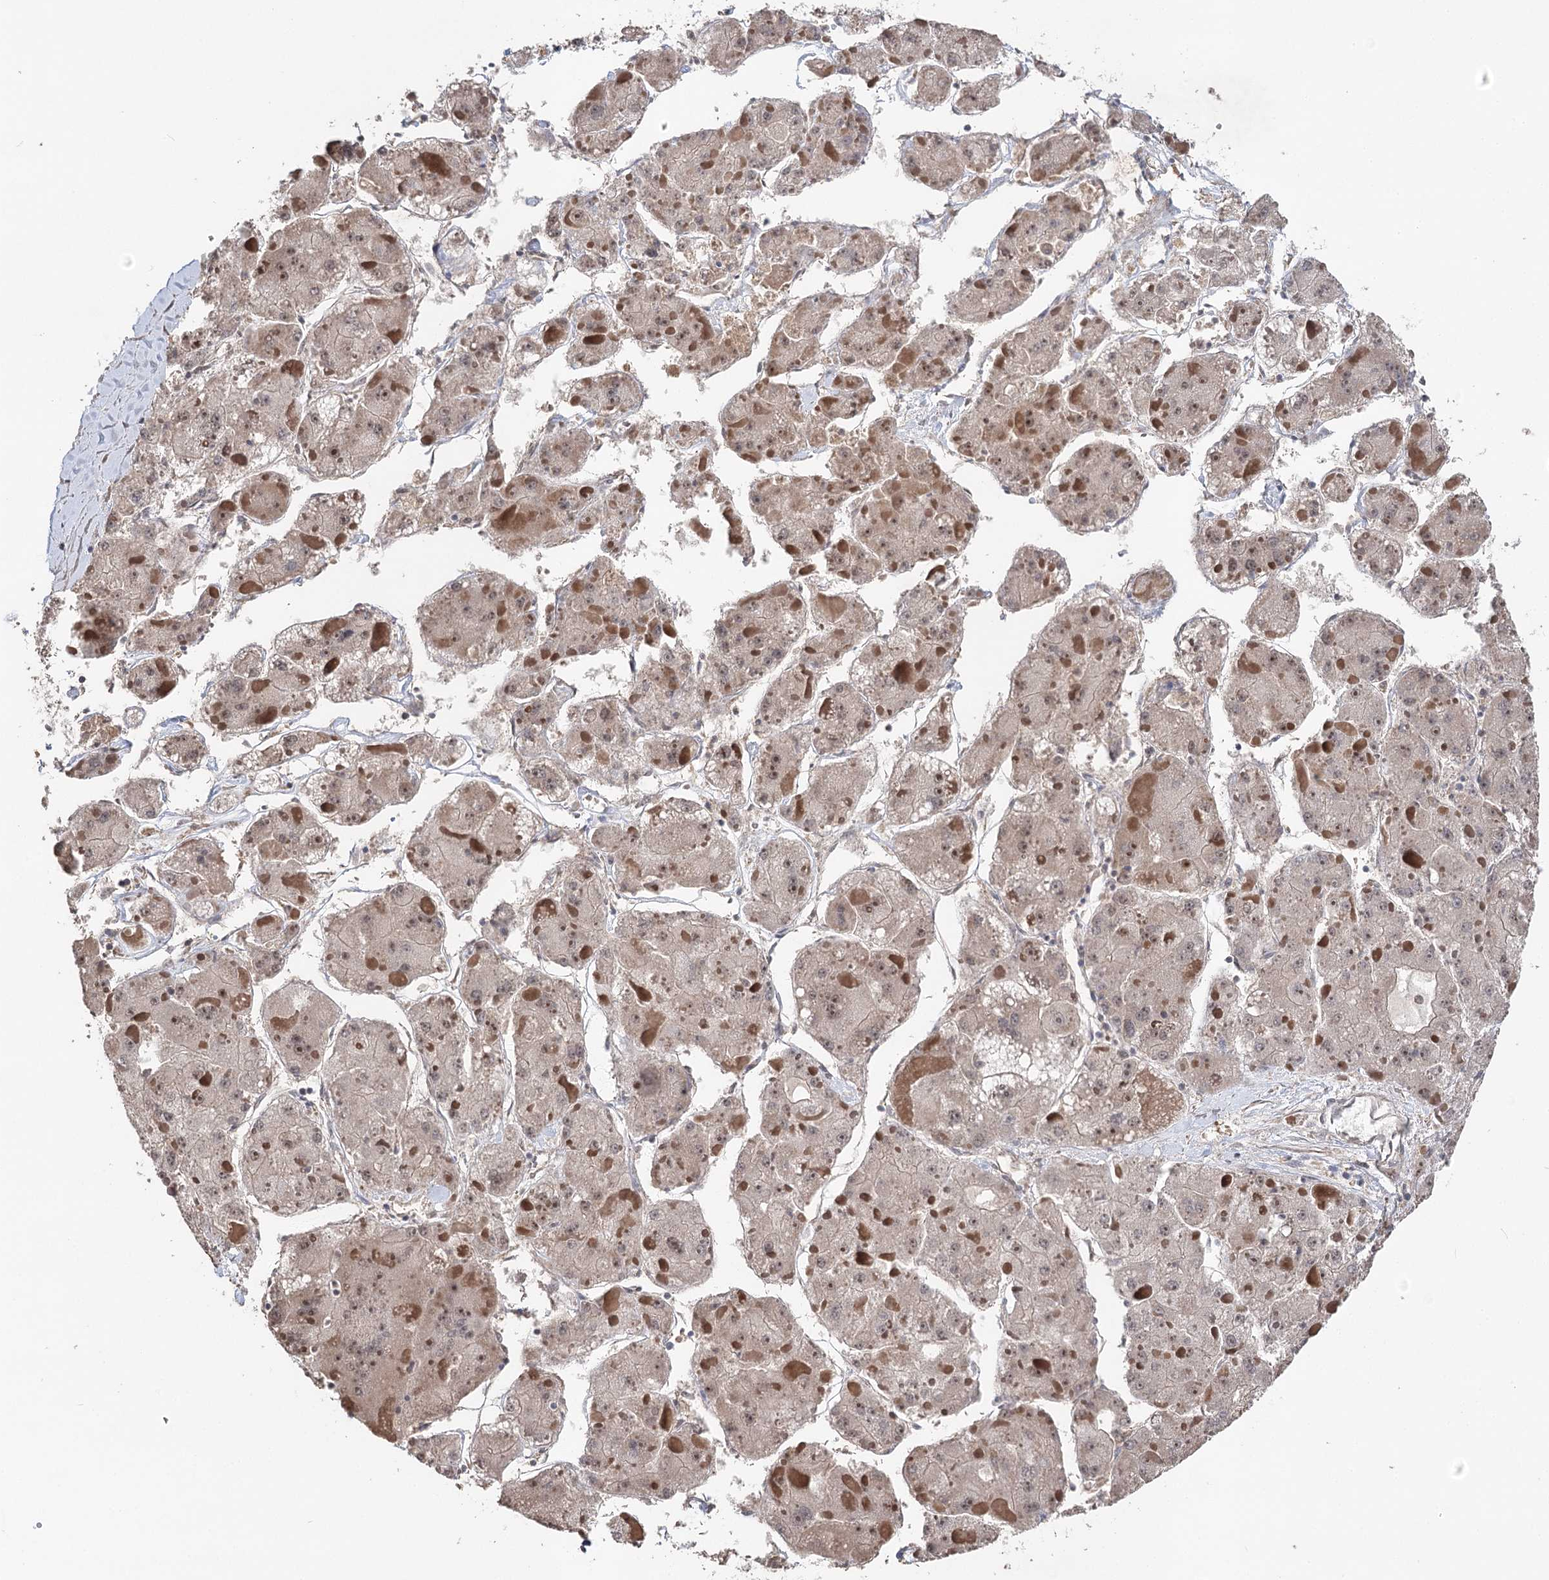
{"staining": {"intensity": "weak", "quantity": "<25%", "location": "nuclear"}, "tissue": "liver cancer", "cell_type": "Tumor cells", "image_type": "cancer", "snomed": [{"axis": "morphology", "description": "Carcinoma, Hepatocellular, NOS"}, {"axis": "topography", "description": "Liver"}], "caption": "Protein analysis of hepatocellular carcinoma (liver) exhibits no significant positivity in tumor cells.", "gene": "NOPCHAP1", "patient": {"sex": "female", "age": 73}}